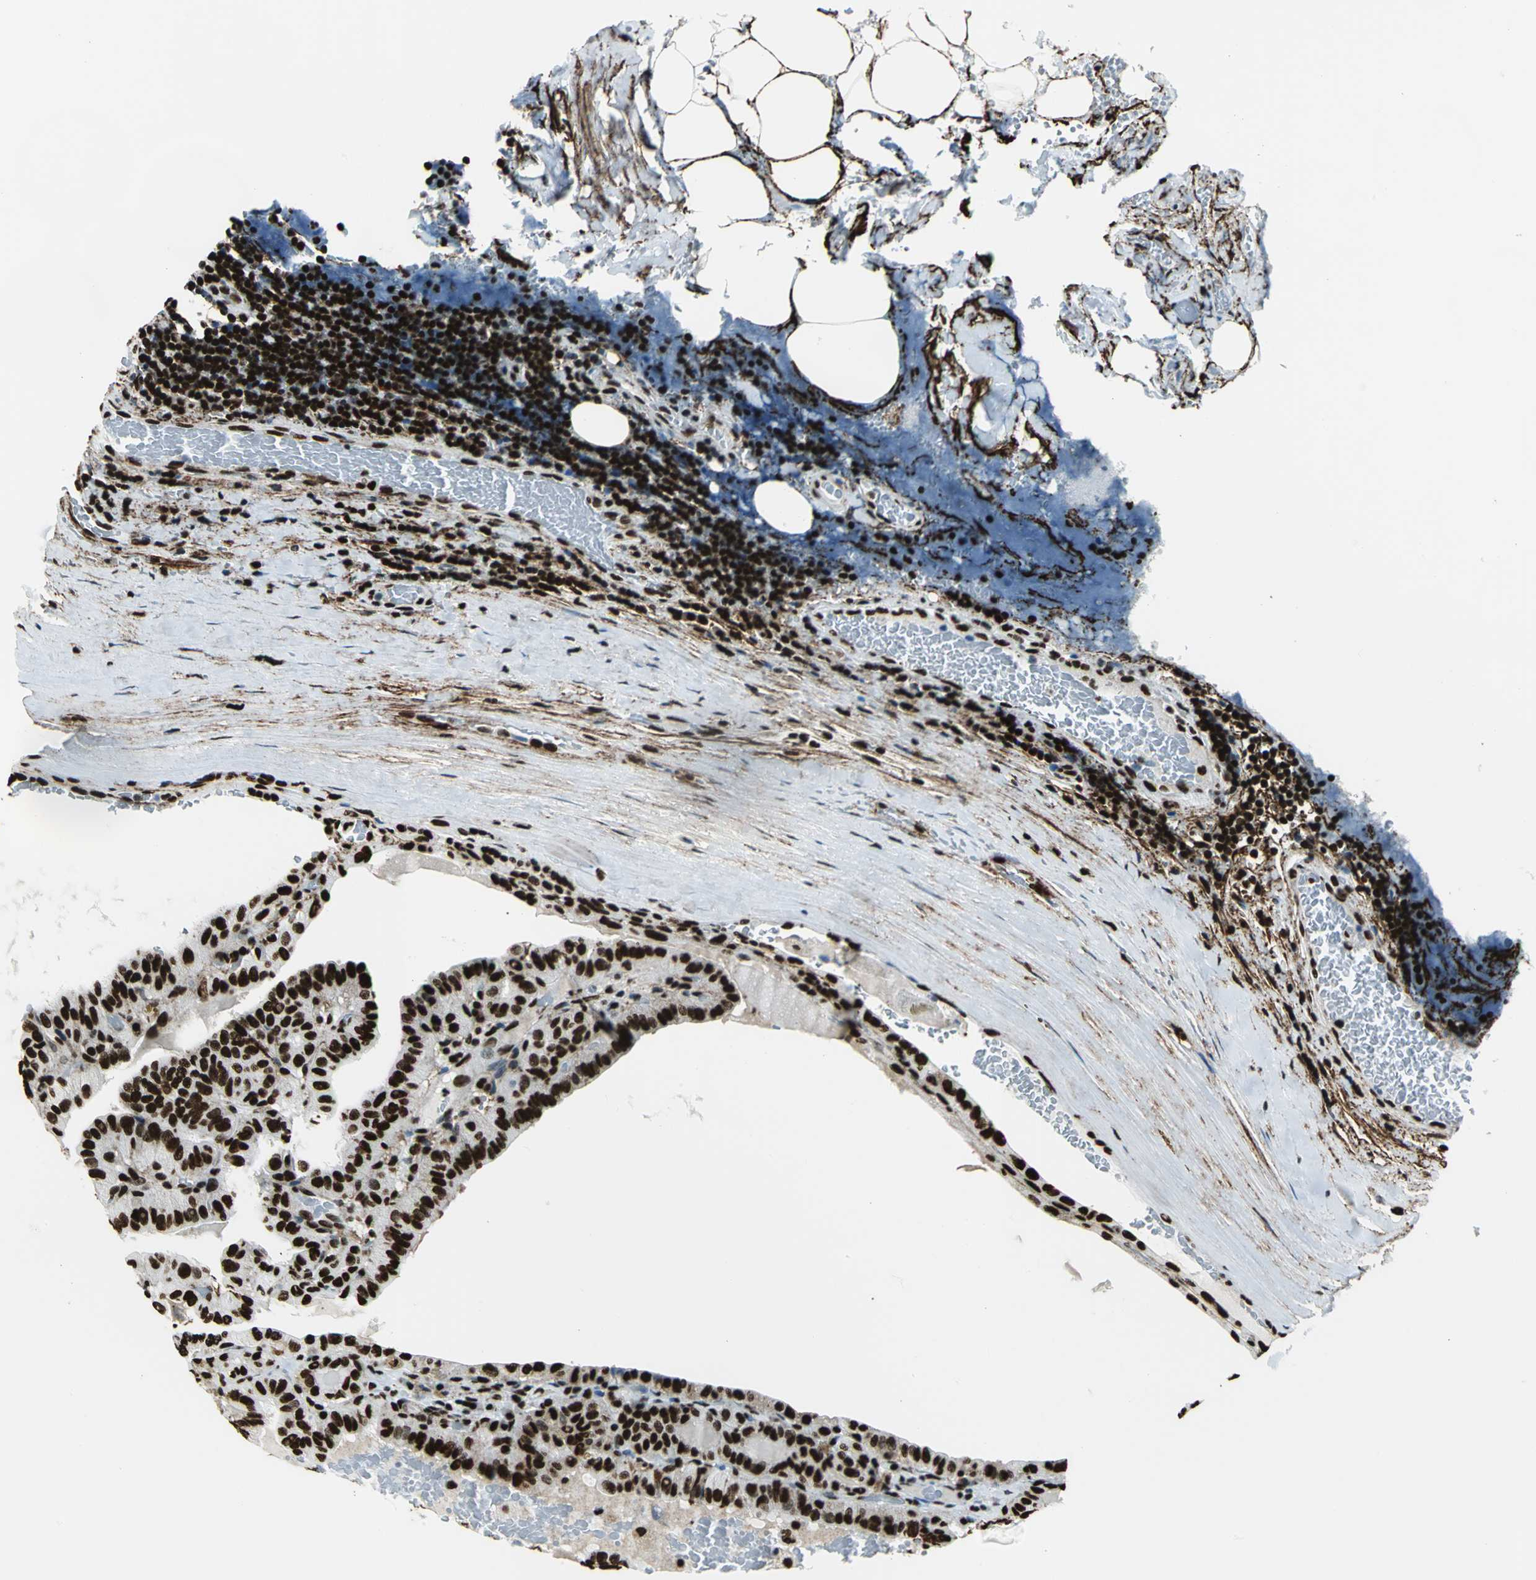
{"staining": {"intensity": "strong", "quantity": ">75%", "location": "nuclear"}, "tissue": "thyroid cancer", "cell_type": "Tumor cells", "image_type": "cancer", "snomed": [{"axis": "morphology", "description": "Papillary adenocarcinoma, NOS"}, {"axis": "topography", "description": "Thyroid gland"}], "caption": "Thyroid cancer tissue exhibits strong nuclear positivity in approximately >75% of tumor cells", "gene": "APEX1", "patient": {"sex": "male", "age": 77}}